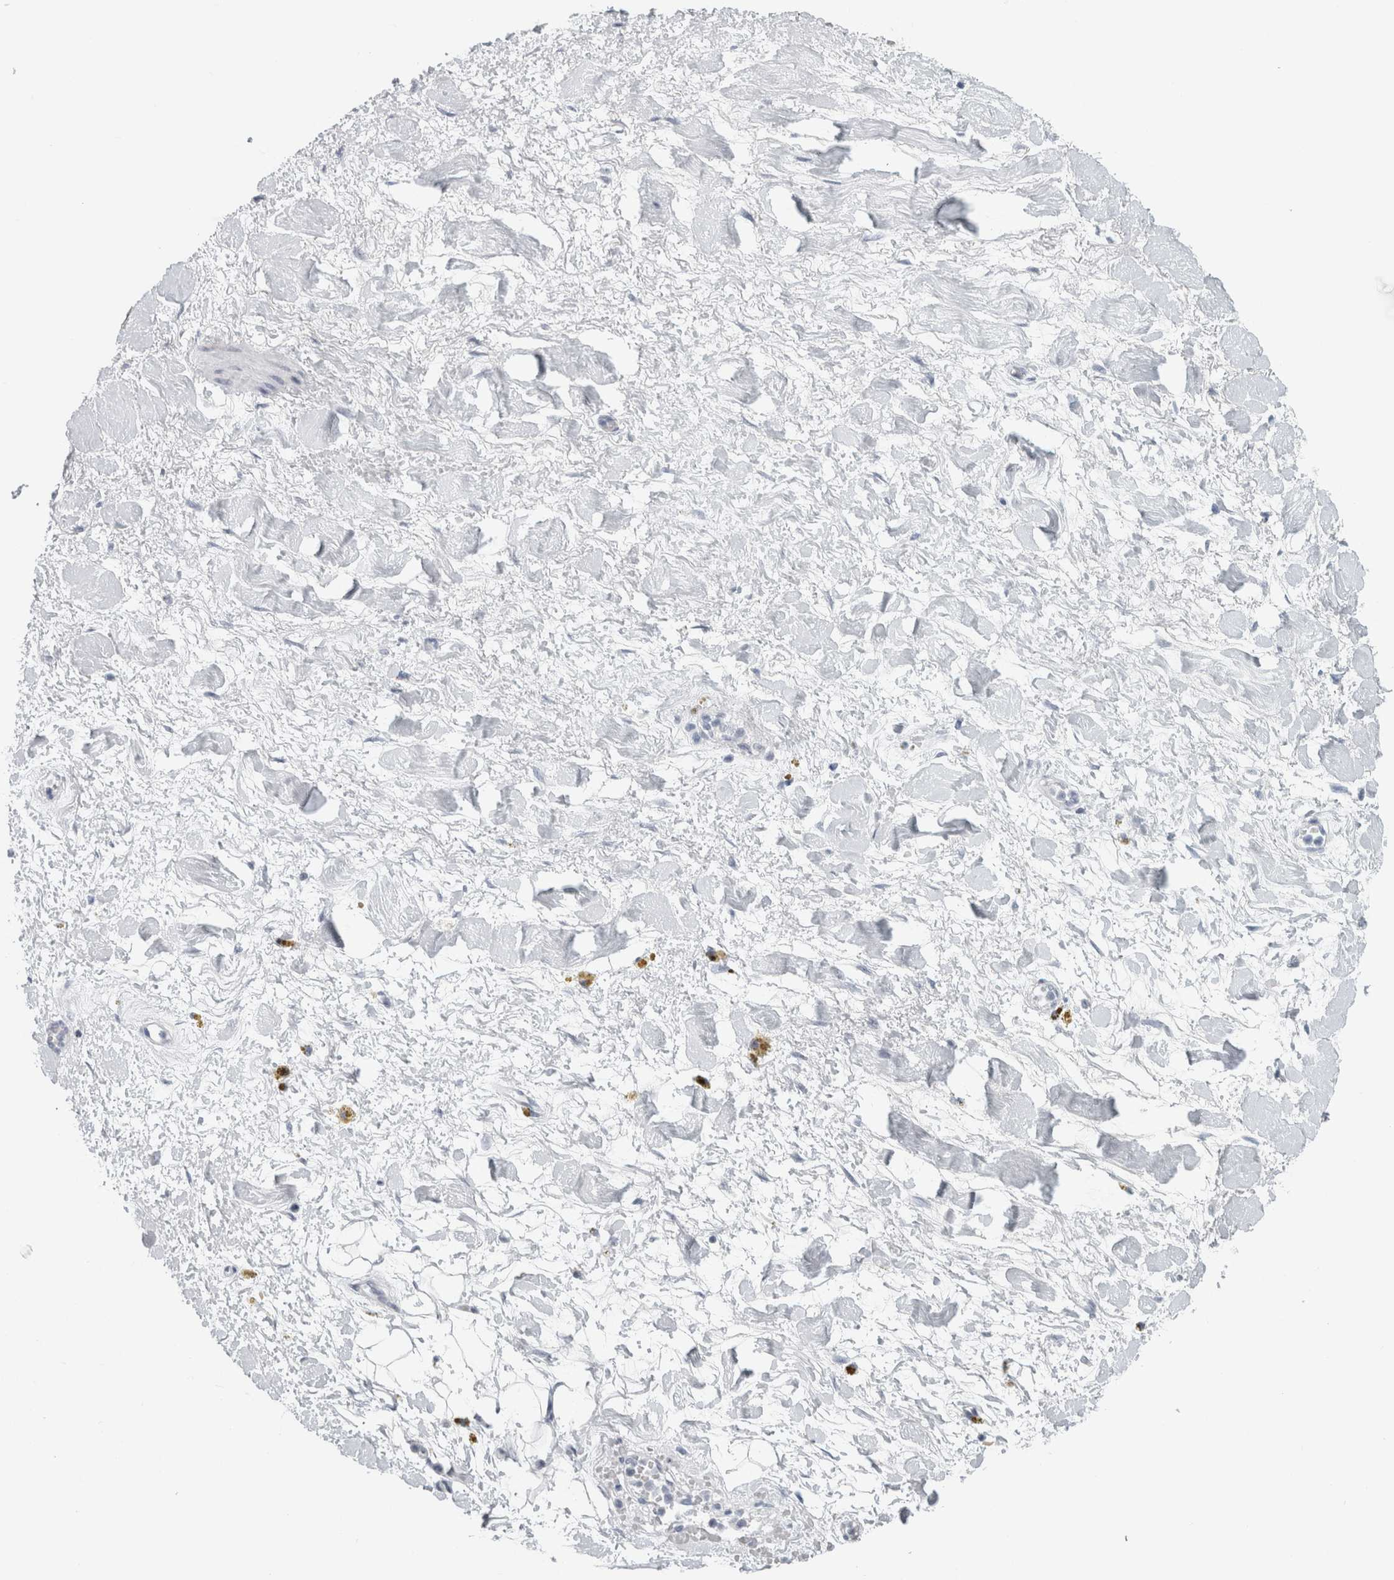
{"staining": {"intensity": "negative", "quantity": "none", "location": "none"}, "tissue": "adipose tissue", "cell_type": "Adipocytes", "image_type": "normal", "snomed": [{"axis": "morphology", "description": "Normal tissue, NOS"}, {"axis": "topography", "description": "Kidney"}, {"axis": "topography", "description": "Peripheral nerve tissue"}], "caption": "A photomicrograph of adipose tissue stained for a protein exhibits no brown staining in adipocytes. Nuclei are stained in blue.", "gene": "CPE", "patient": {"sex": "male", "age": 7}}